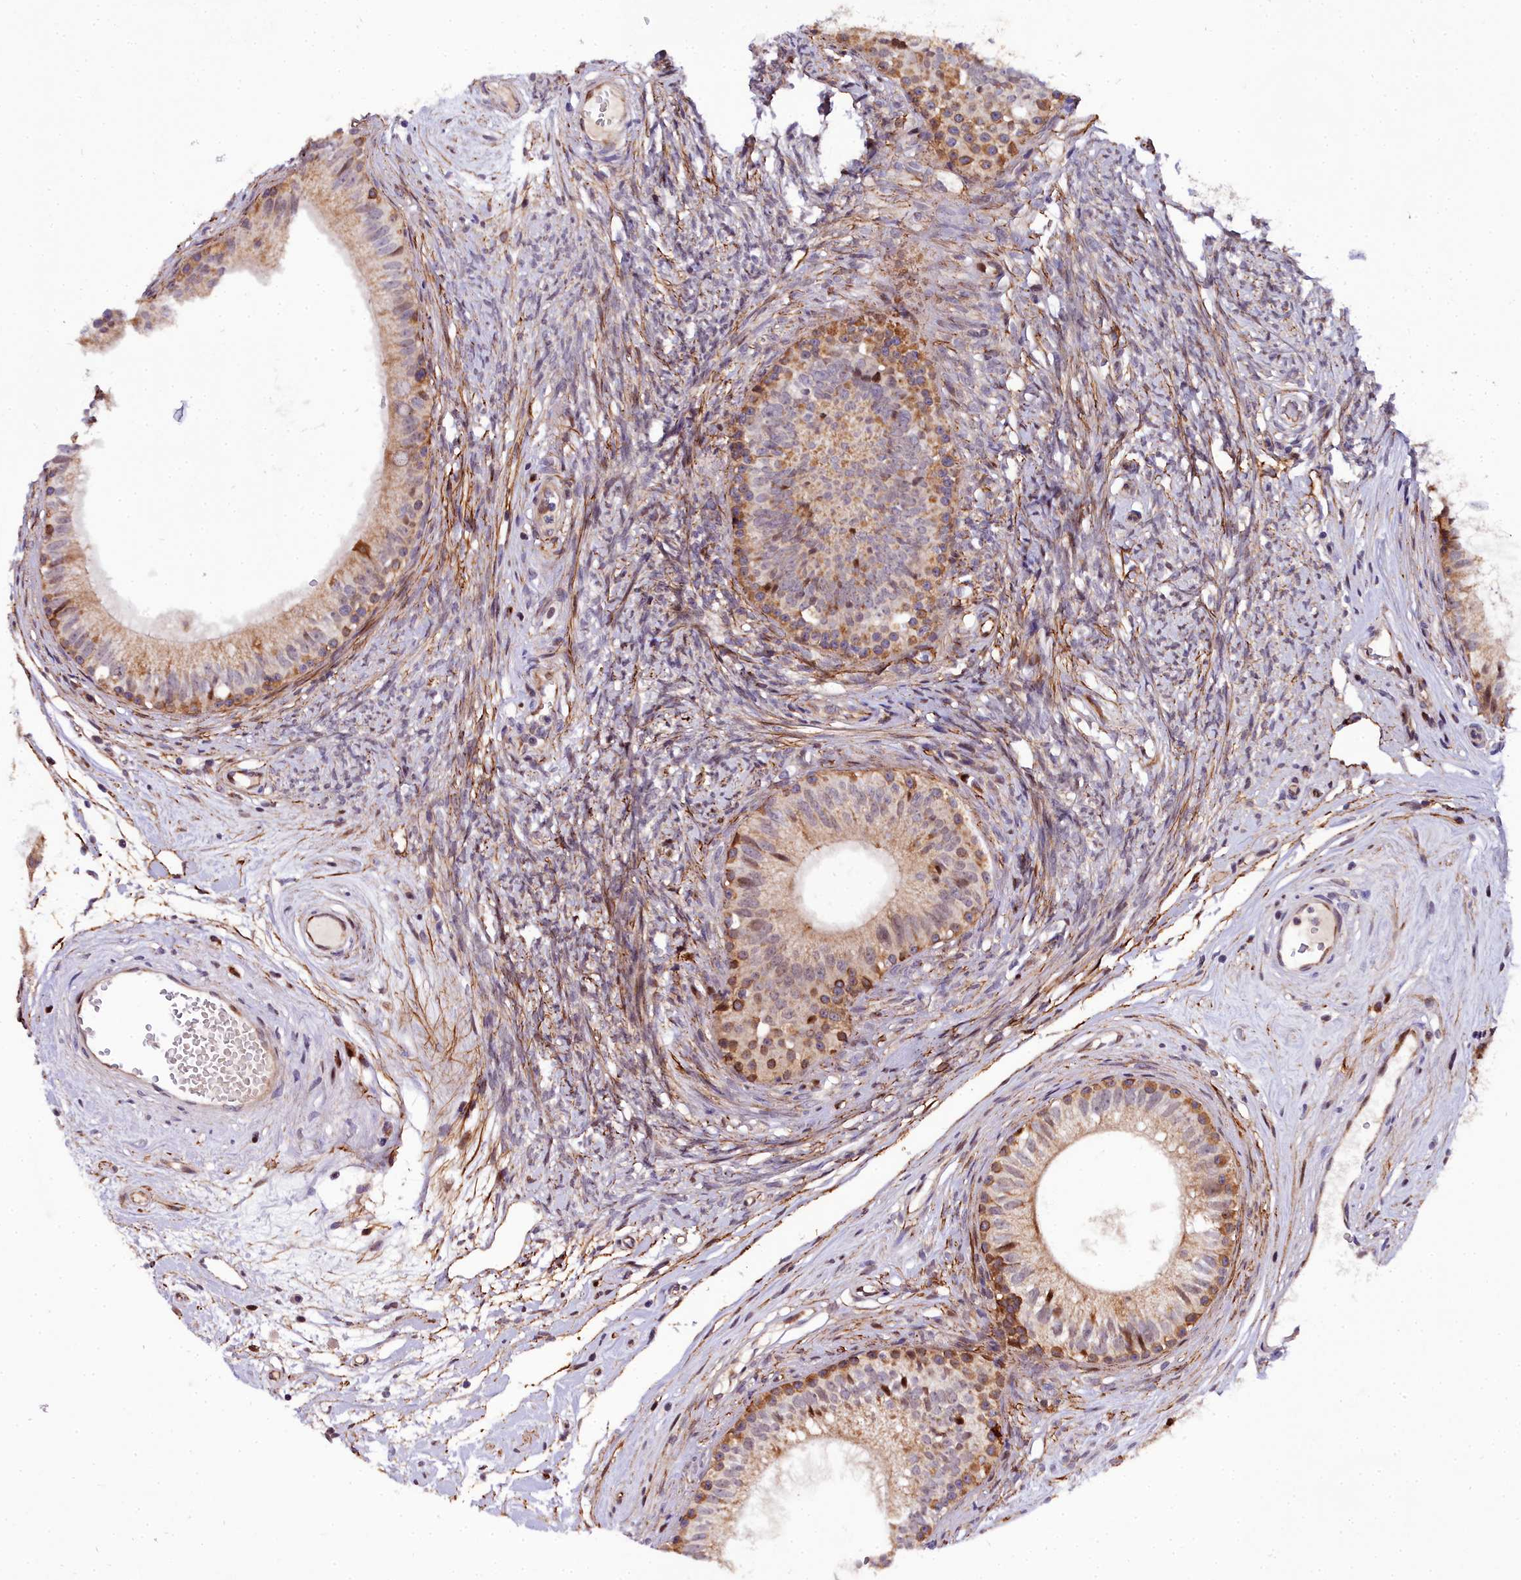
{"staining": {"intensity": "strong", "quantity": "25%-75%", "location": "cytoplasmic/membranous"}, "tissue": "epididymis", "cell_type": "Glandular cells", "image_type": "normal", "snomed": [{"axis": "morphology", "description": "Normal tissue, NOS"}, {"axis": "topography", "description": "Epididymis"}], "caption": "High-magnification brightfield microscopy of benign epididymis stained with DAB (3,3'-diaminobenzidine) (brown) and counterstained with hematoxylin (blue). glandular cells exhibit strong cytoplasmic/membranous expression is seen in about25%-75% of cells.", "gene": "MRPS11", "patient": {"sex": "male", "age": 74}}